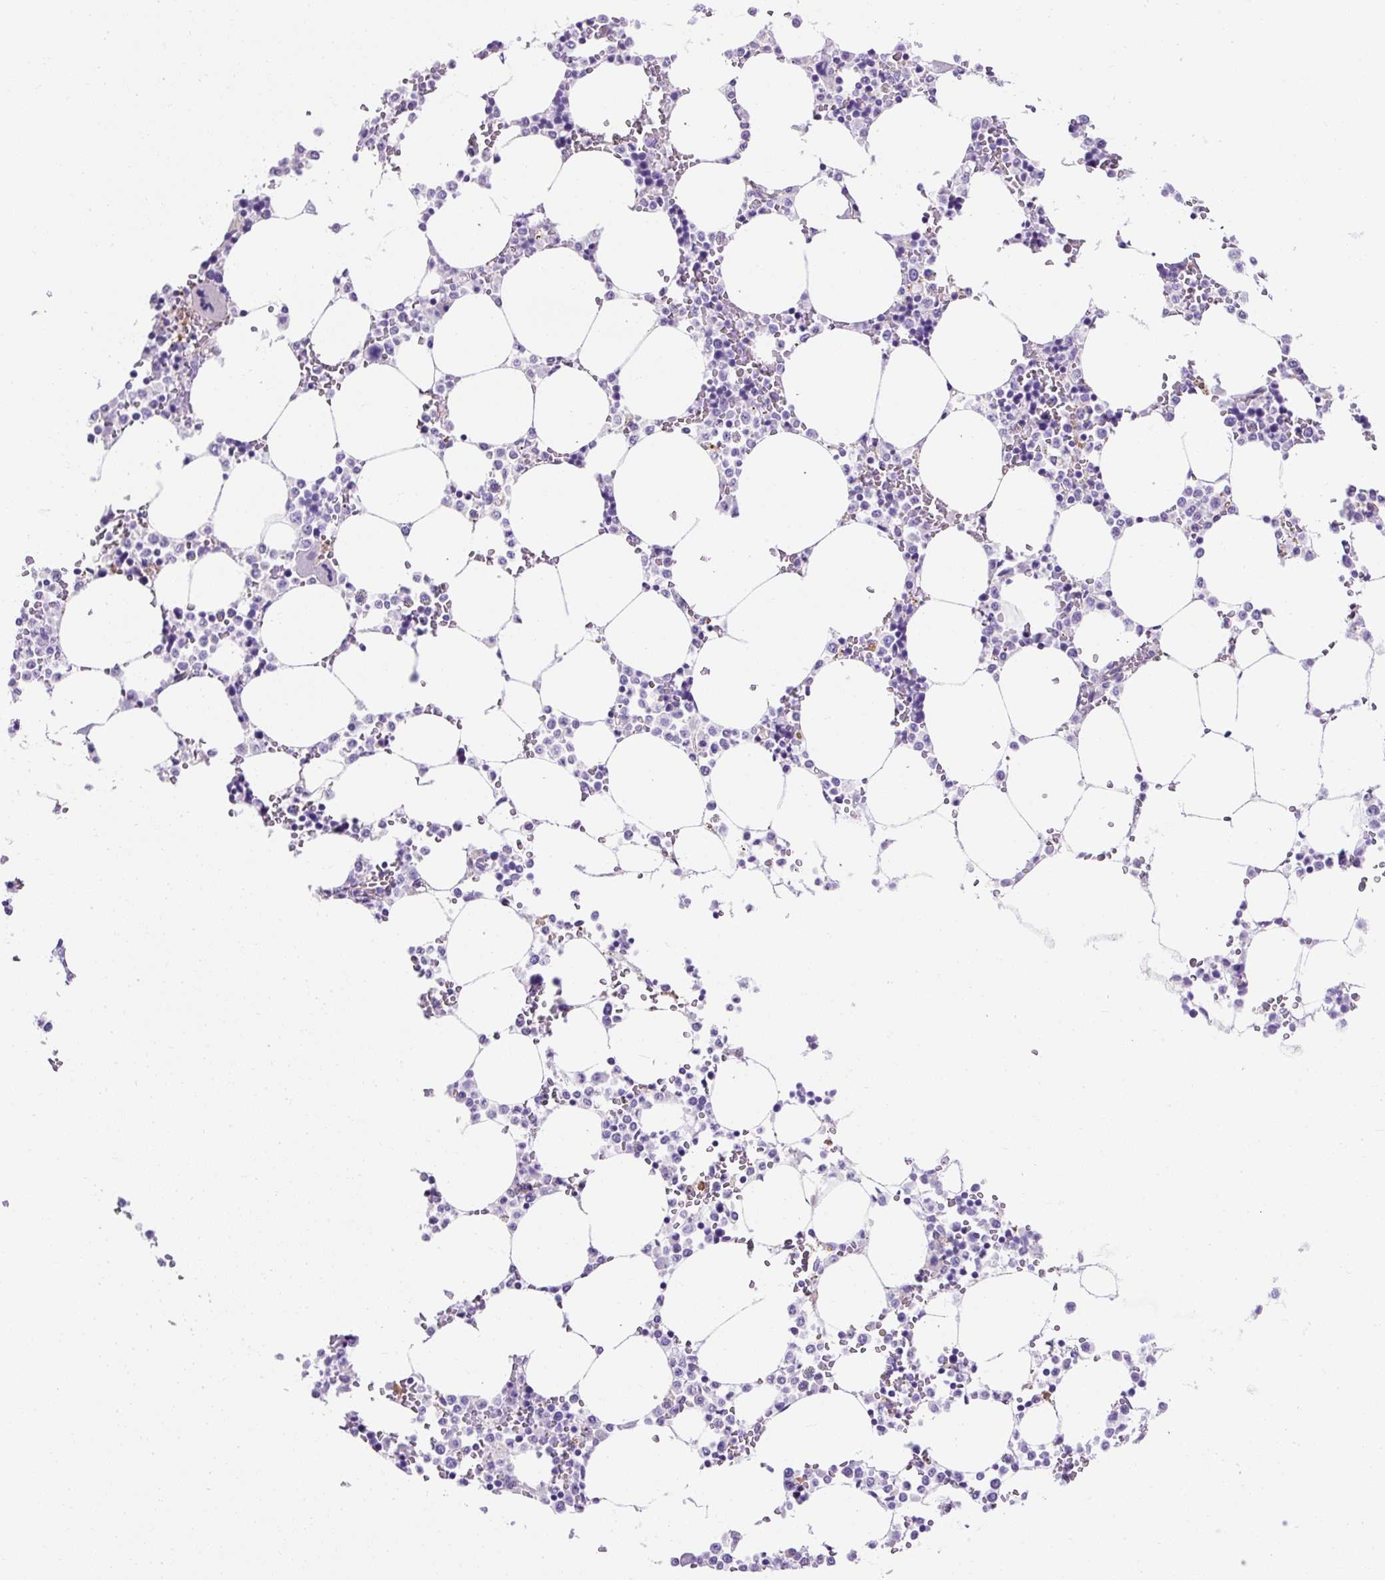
{"staining": {"intensity": "negative", "quantity": "none", "location": "none"}, "tissue": "bone marrow", "cell_type": "Hematopoietic cells", "image_type": "normal", "snomed": [{"axis": "morphology", "description": "Normal tissue, NOS"}, {"axis": "topography", "description": "Bone marrow"}], "caption": "IHC image of unremarkable bone marrow stained for a protein (brown), which exhibits no positivity in hematopoietic cells. (Stains: DAB IHC with hematoxylin counter stain, Microscopy: brightfield microscopy at high magnification).", "gene": "KRT12", "patient": {"sex": "male", "age": 64}}